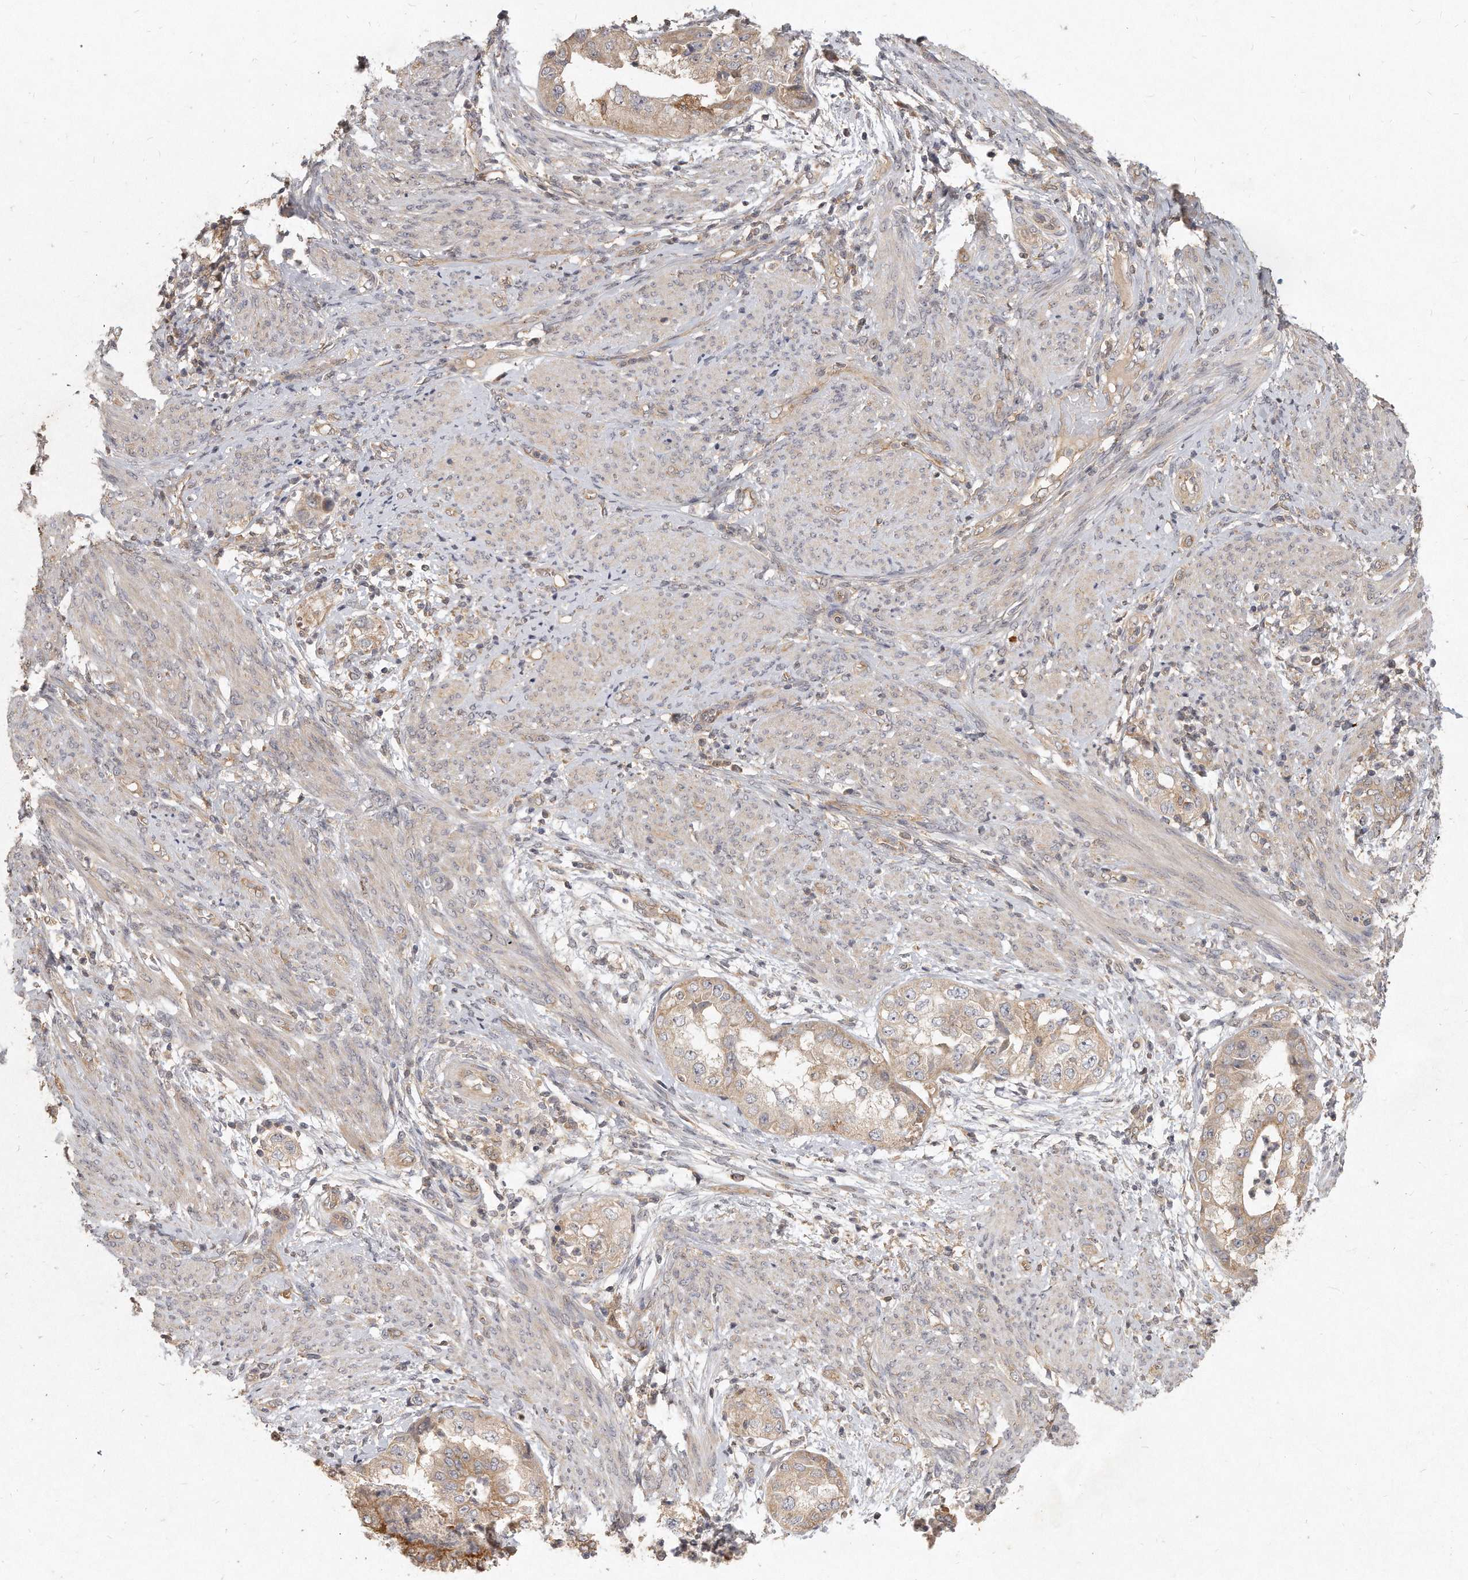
{"staining": {"intensity": "moderate", "quantity": "25%-75%", "location": "cytoplasmic/membranous"}, "tissue": "endometrial cancer", "cell_type": "Tumor cells", "image_type": "cancer", "snomed": [{"axis": "morphology", "description": "Adenocarcinoma, NOS"}, {"axis": "topography", "description": "Endometrium"}], "caption": "Immunohistochemistry of endometrial cancer shows medium levels of moderate cytoplasmic/membranous expression in about 25%-75% of tumor cells.", "gene": "LGALS8", "patient": {"sex": "female", "age": 85}}